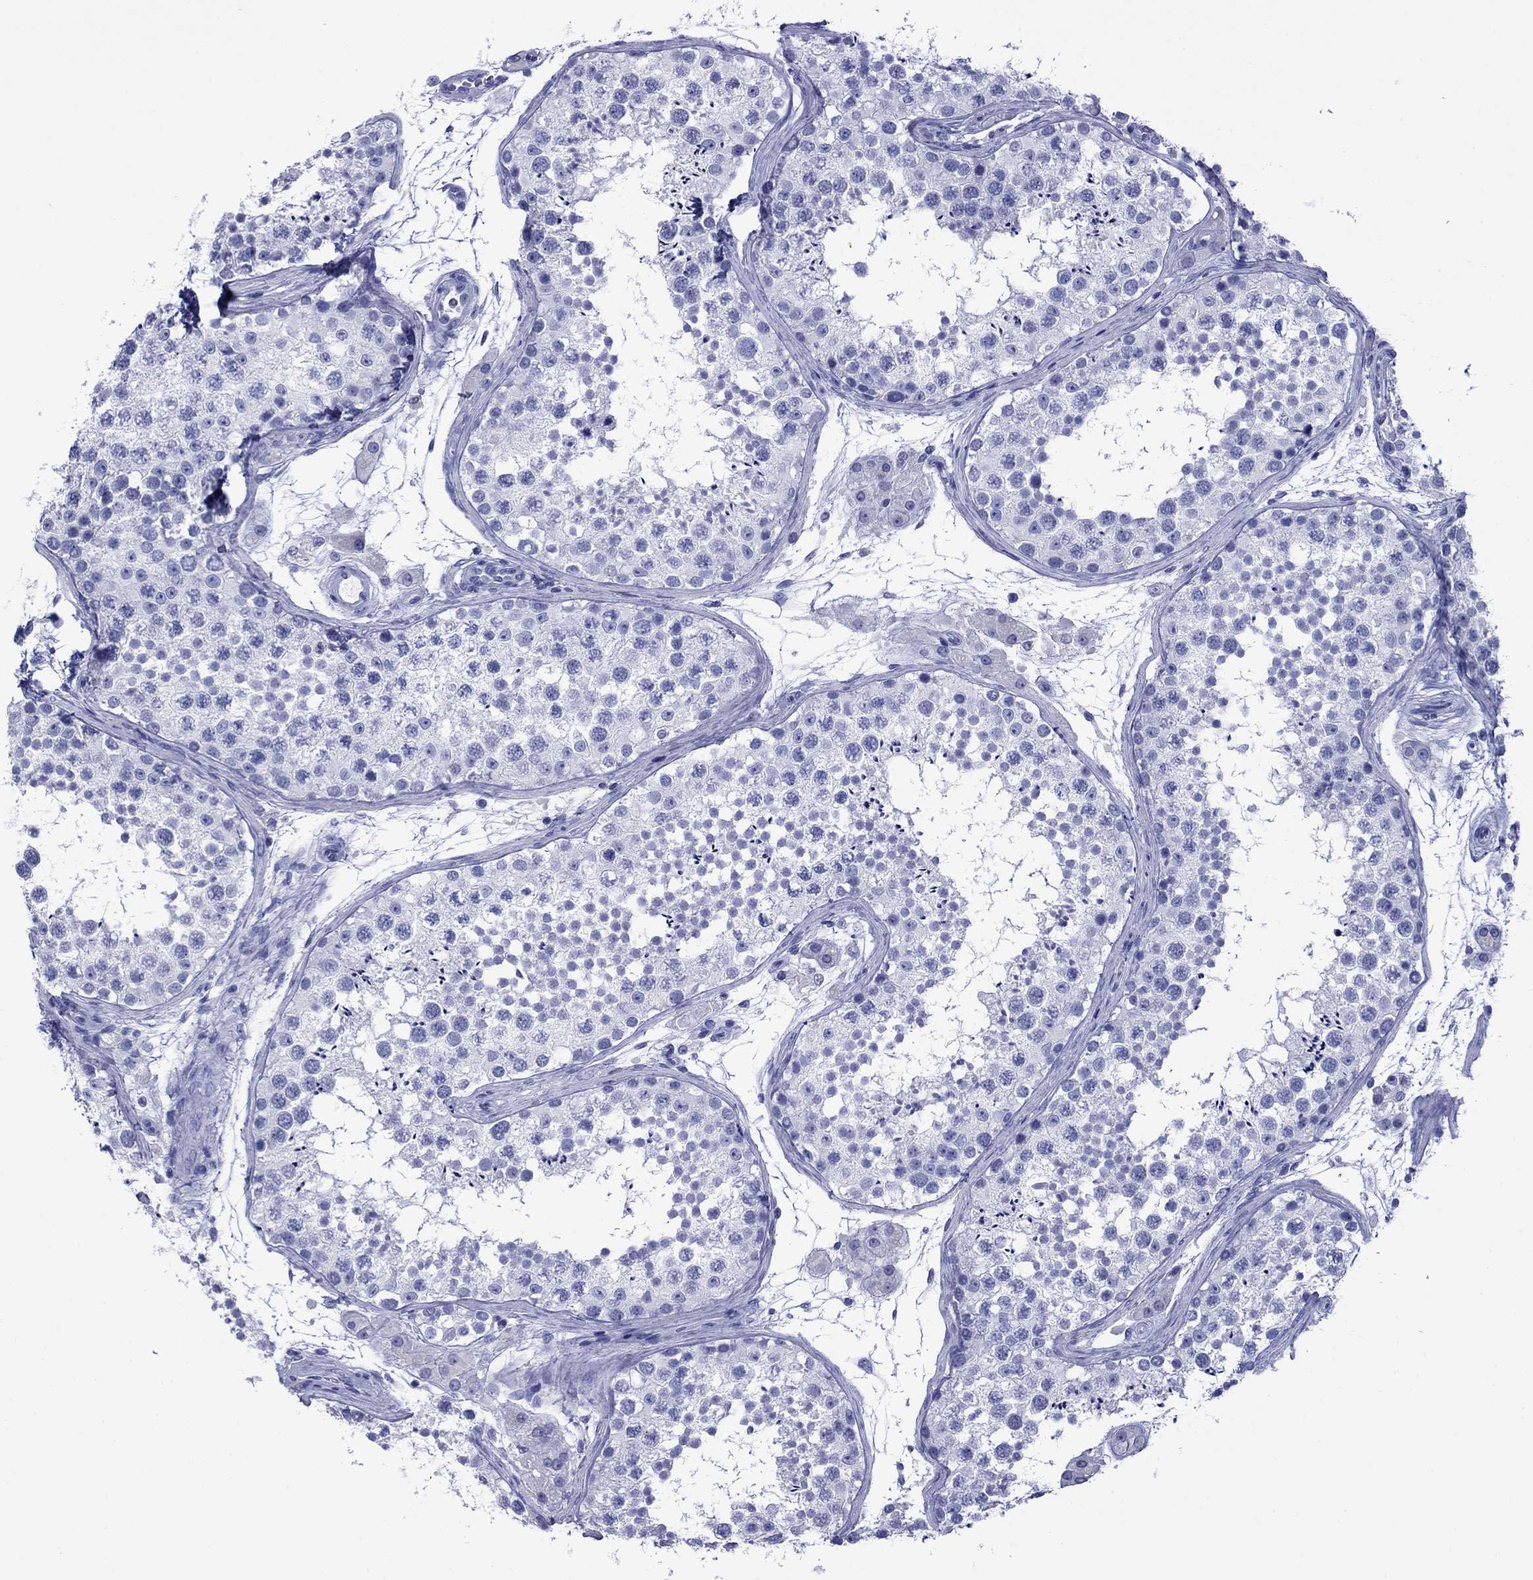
{"staining": {"intensity": "negative", "quantity": "none", "location": "none"}, "tissue": "testis", "cell_type": "Cells in seminiferous ducts", "image_type": "normal", "snomed": [{"axis": "morphology", "description": "Normal tissue, NOS"}, {"axis": "topography", "description": "Testis"}], "caption": "A histopathology image of testis stained for a protein reveals no brown staining in cells in seminiferous ducts. Nuclei are stained in blue.", "gene": "GIP", "patient": {"sex": "male", "age": 41}}